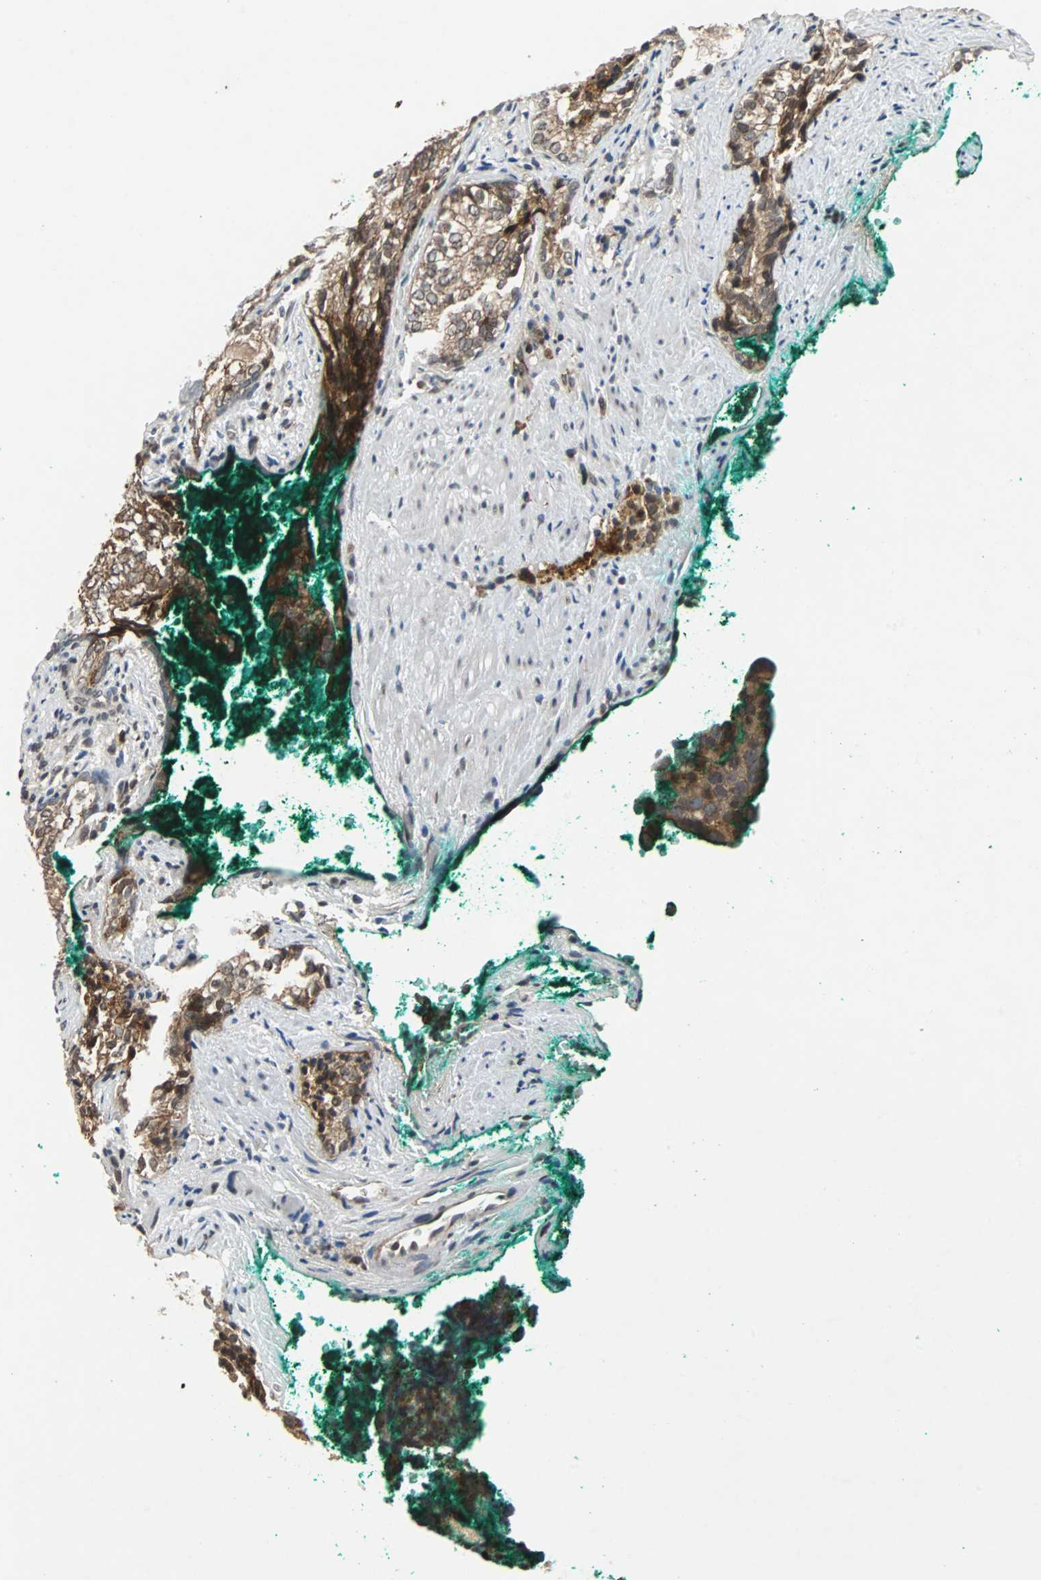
{"staining": {"intensity": "moderate", "quantity": ">75%", "location": "cytoplasmic/membranous"}, "tissue": "prostate cancer", "cell_type": "Tumor cells", "image_type": "cancer", "snomed": [{"axis": "morphology", "description": "Adenocarcinoma, High grade"}, {"axis": "topography", "description": "Prostate"}], "caption": "Immunohistochemistry of prostate cancer (high-grade adenocarcinoma) shows medium levels of moderate cytoplasmic/membranous expression in approximately >75% of tumor cells.", "gene": "LSR", "patient": {"sex": "male", "age": 66}}